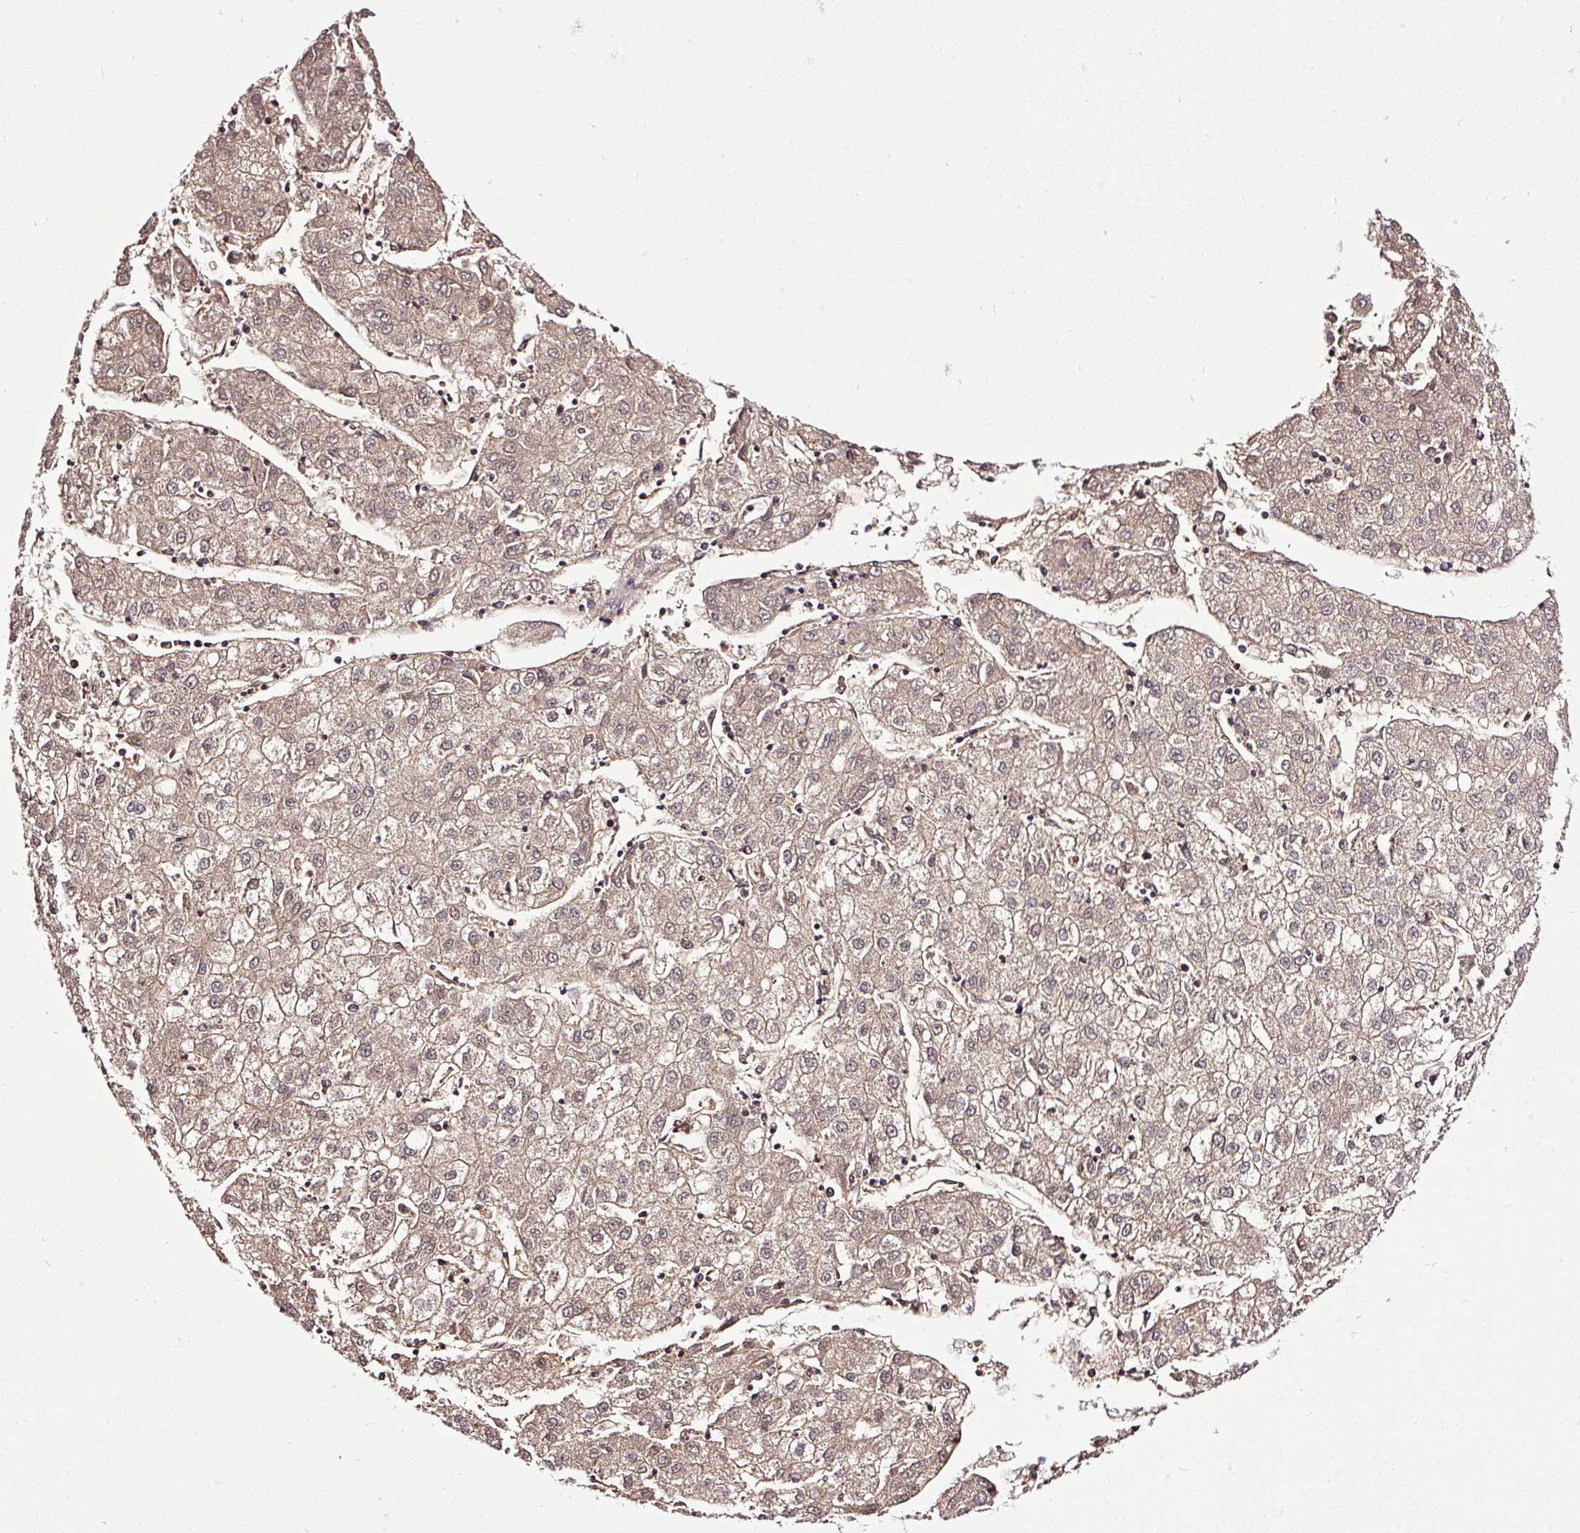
{"staining": {"intensity": "weak", "quantity": ">75%", "location": "cytoplasmic/membranous,nuclear"}, "tissue": "liver cancer", "cell_type": "Tumor cells", "image_type": "cancer", "snomed": [{"axis": "morphology", "description": "Carcinoma, Hepatocellular, NOS"}, {"axis": "topography", "description": "Liver"}], "caption": "This micrograph demonstrates hepatocellular carcinoma (liver) stained with immunohistochemistry (IHC) to label a protein in brown. The cytoplasmic/membranous and nuclear of tumor cells show weak positivity for the protein. Nuclei are counter-stained blue.", "gene": "CLEC3B", "patient": {"sex": "male", "age": 72}}